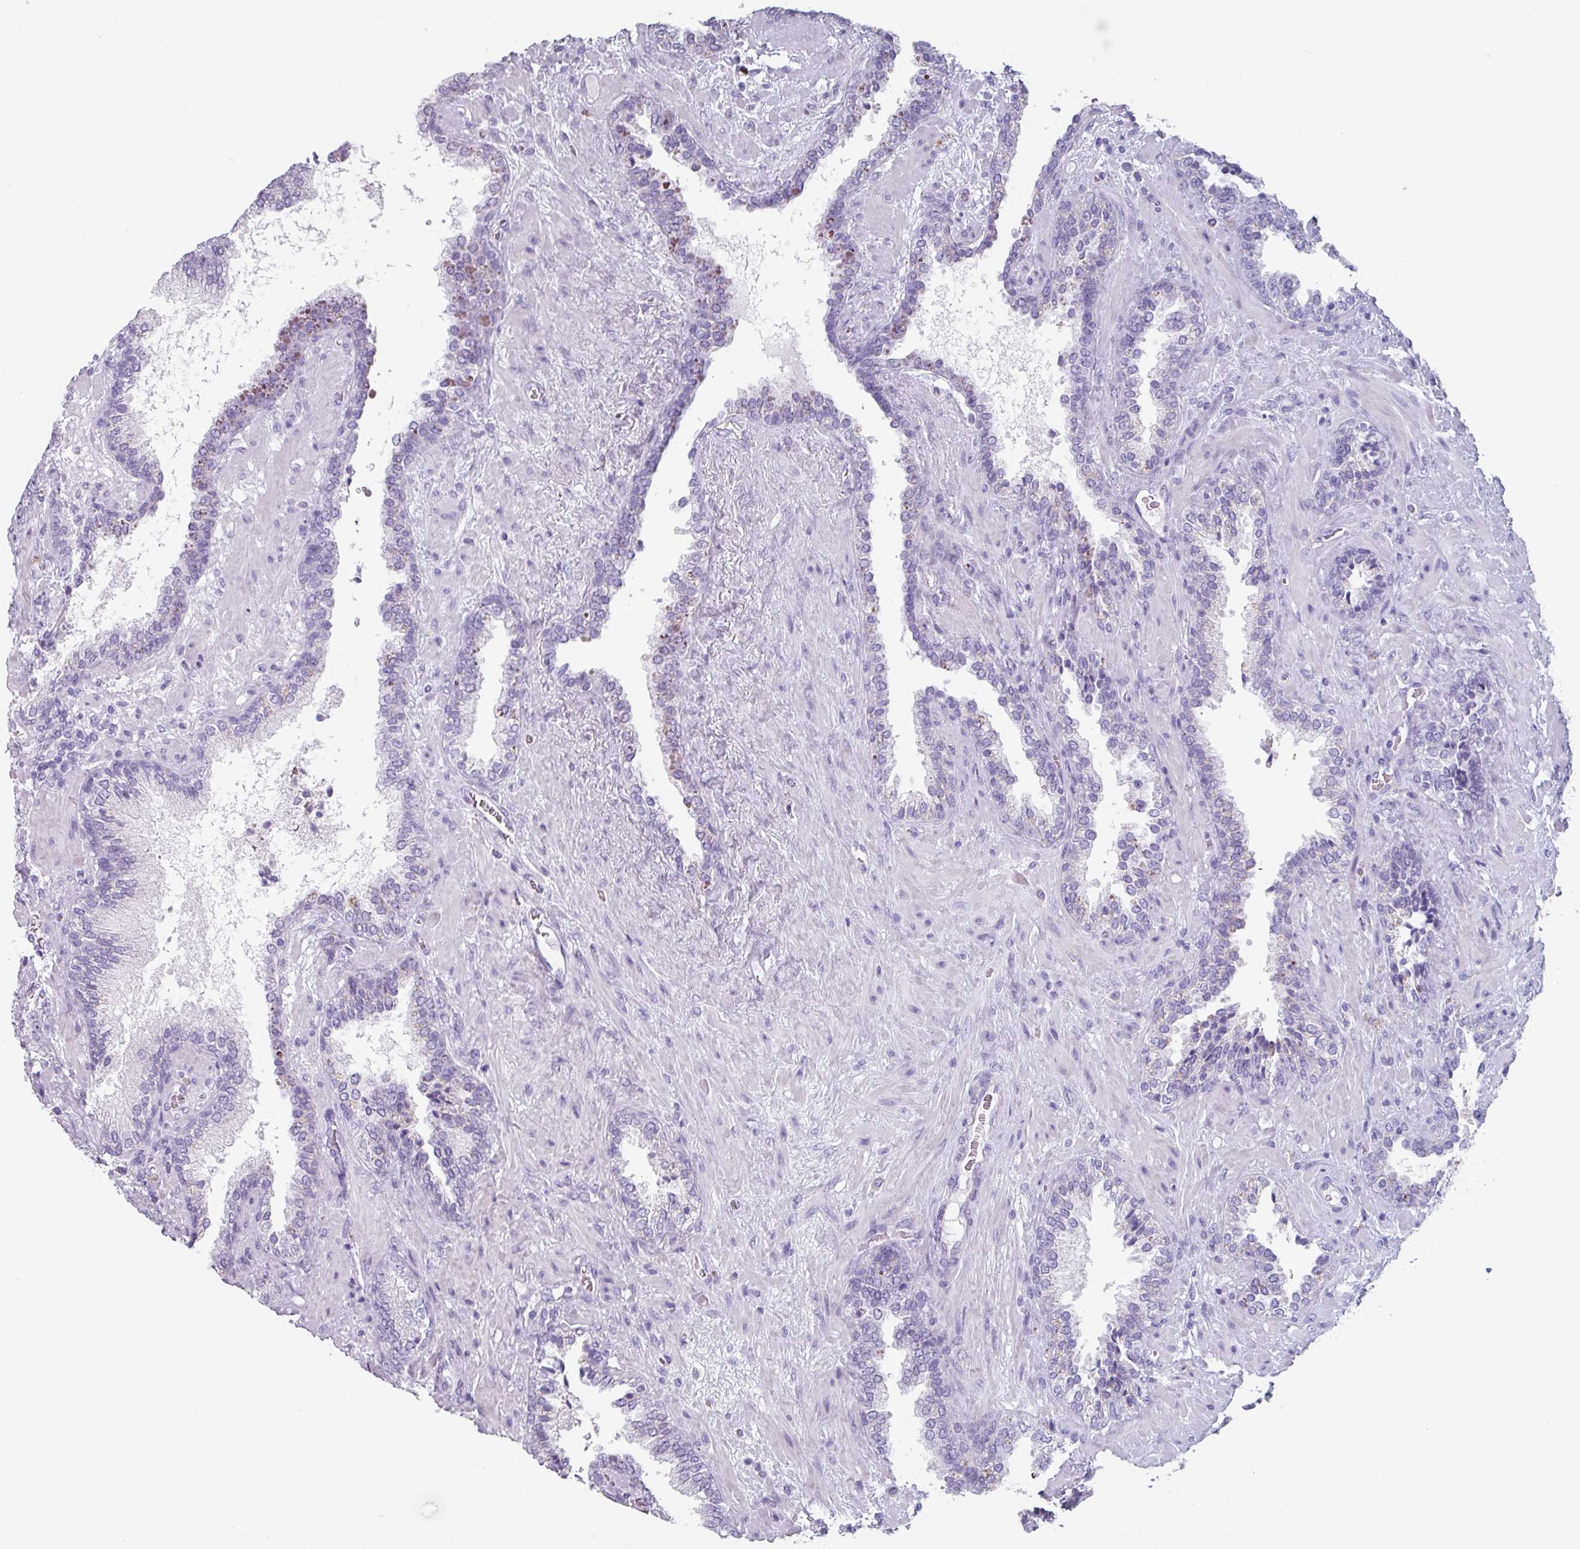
{"staining": {"intensity": "negative", "quantity": "none", "location": "none"}, "tissue": "prostate cancer", "cell_type": "Tumor cells", "image_type": "cancer", "snomed": [{"axis": "morphology", "description": "Adenocarcinoma, High grade"}, {"axis": "topography", "description": "Prostate"}], "caption": "Immunohistochemistry micrograph of prostate cancer stained for a protein (brown), which demonstrates no expression in tumor cells.", "gene": "SLC35G2", "patient": {"sex": "male", "age": 71}}